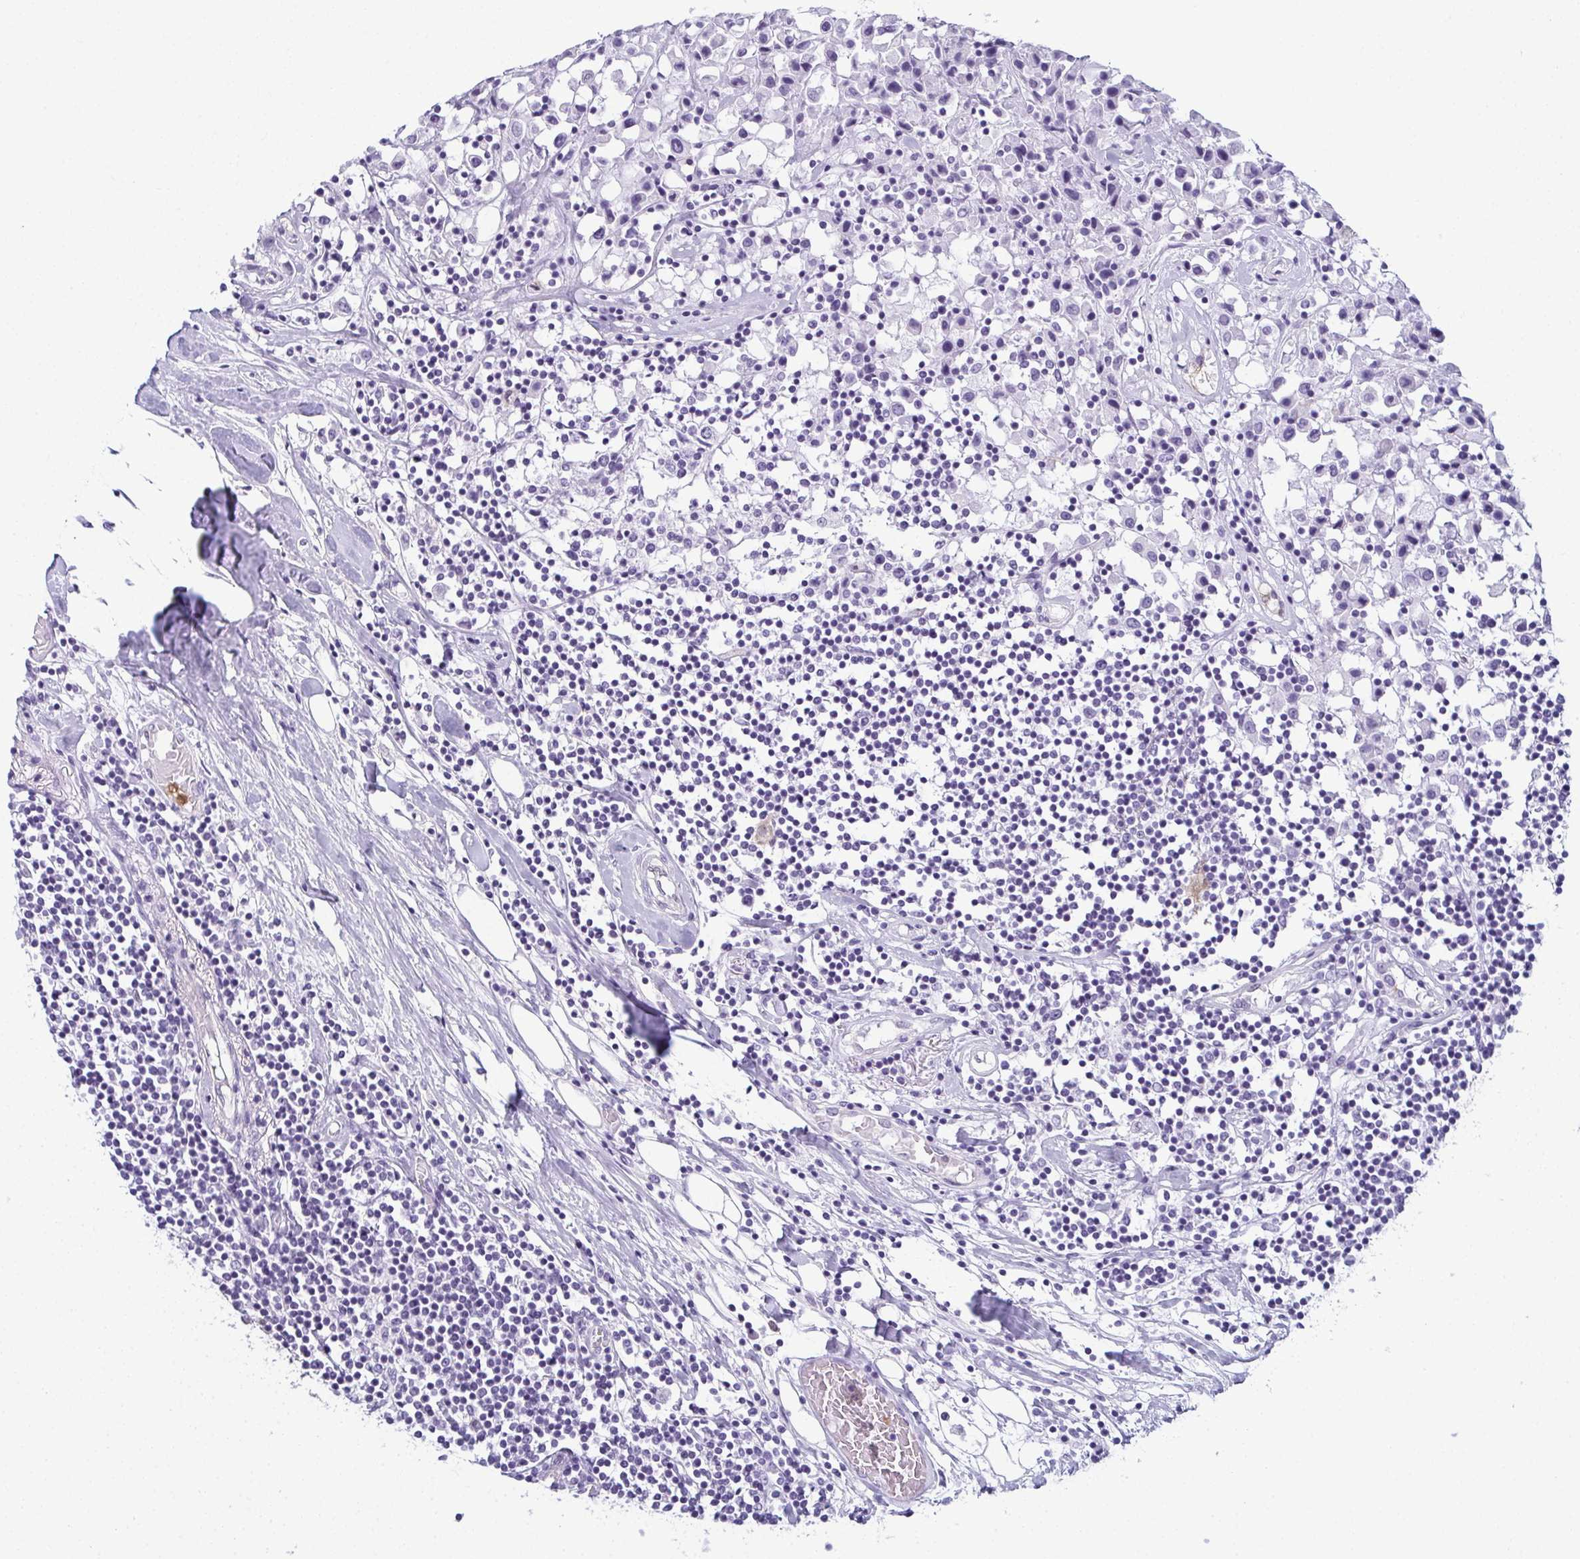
{"staining": {"intensity": "negative", "quantity": "none", "location": "none"}, "tissue": "breast cancer", "cell_type": "Tumor cells", "image_type": "cancer", "snomed": [{"axis": "morphology", "description": "Duct carcinoma"}, {"axis": "topography", "description": "Breast"}], "caption": "High magnification brightfield microscopy of breast intraductal carcinoma stained with DAB (brown) and counterstained with hematoxylin (blue): tumor cells show no significant expression.", "gene": "CDA", "patient": {"sex": "female", "age": 61}}